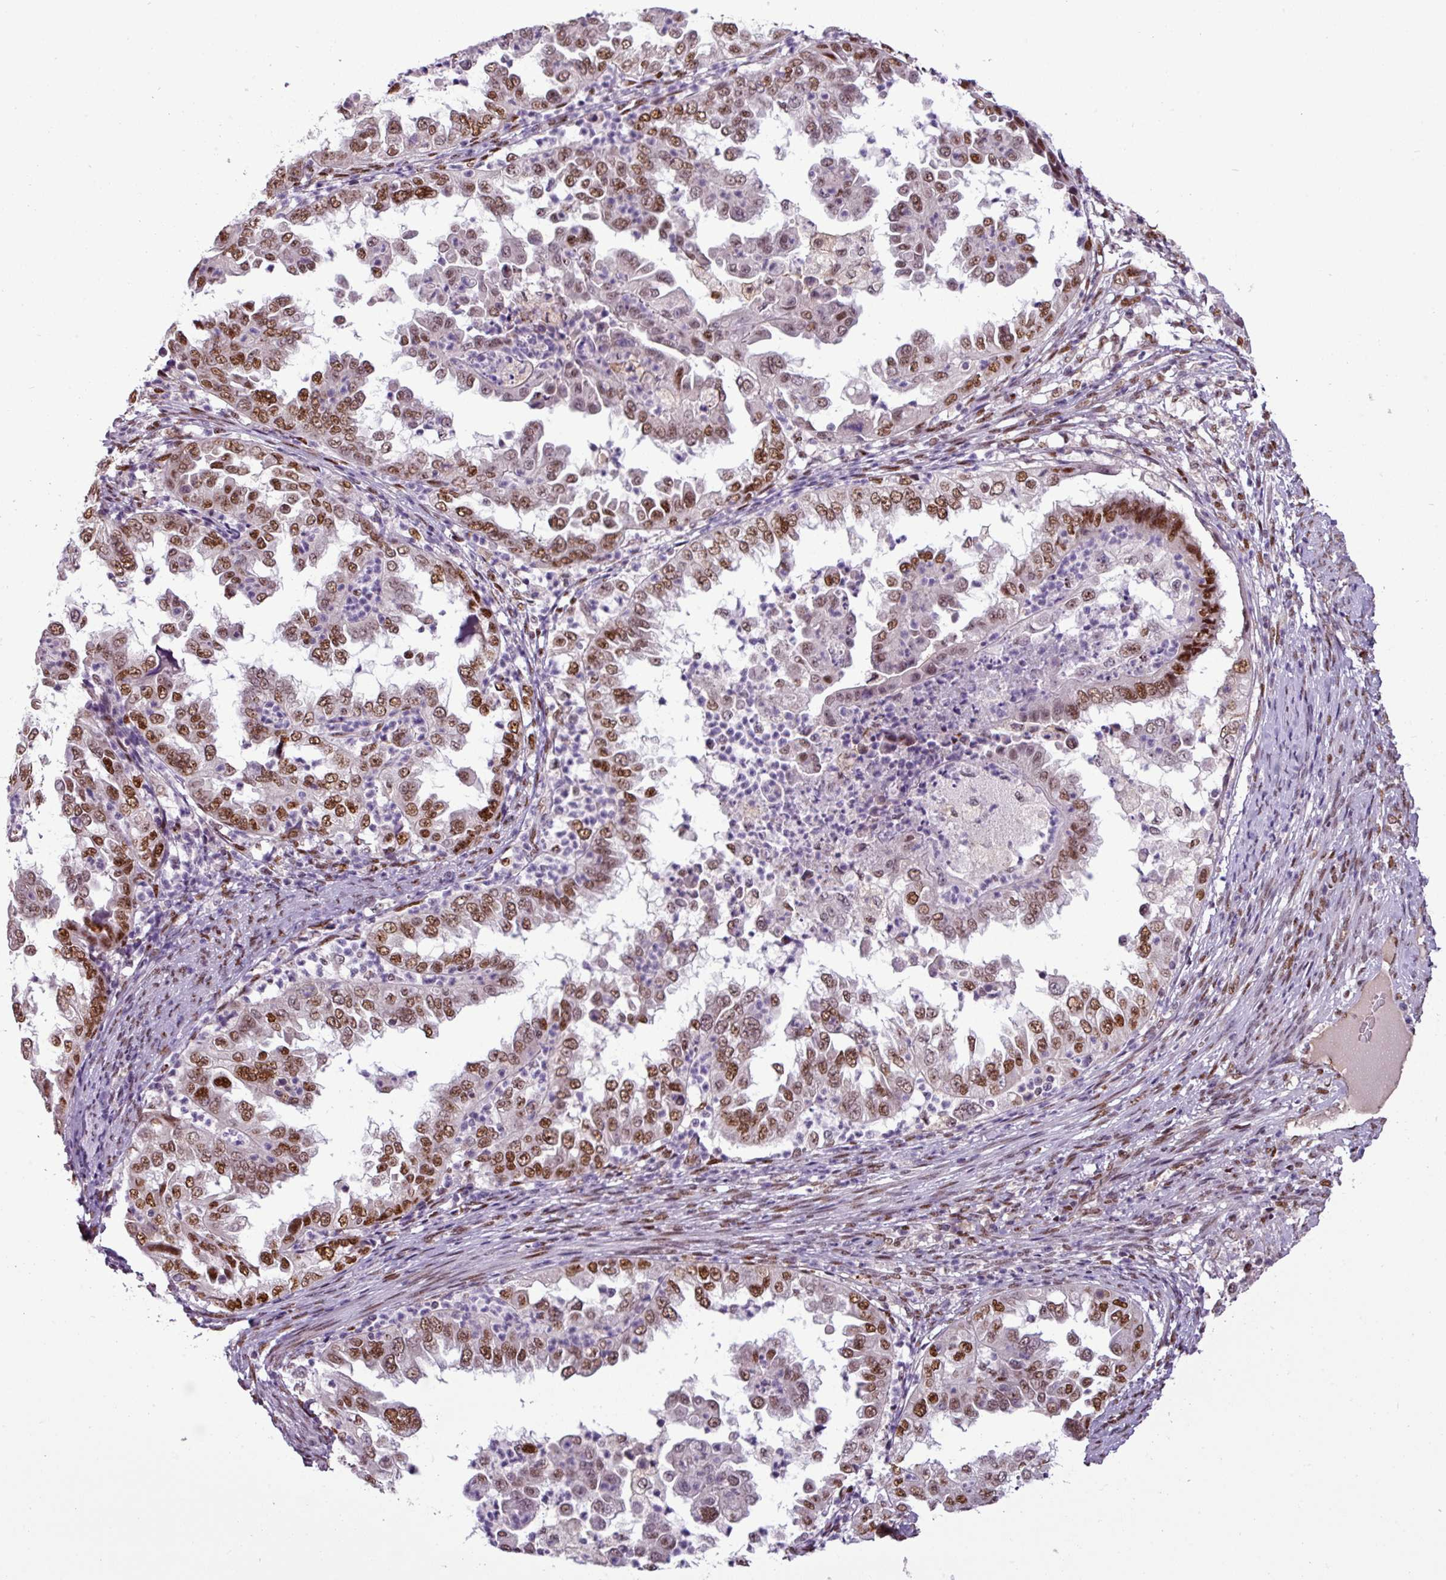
{"staining": {"intensity": "moderate", "quantity": ">75%", "location": "nuclear"}, "tissue": "endometrial cancer", "cell_type": "Tumor cells", "image_type": "cancer", "snomed": [{"axis": "morphology", "description": "Adenocarcinoma, NOS"}, {"axis": "topography", "description": "Endometrium"}], "caption": "Endometrial cancer (adenocarcinoma) stained with DAB (3,3'-diaminobenzidine) IHC shows medium levels of moderate nuclear positivity in about >75% of tumor cells. Using DAB (3,3'-diaminobenzidine) (brown) and hematoxylin (blue) stains, captured at high magnification using brightfield microscopy.", "gene": "IRF2BPL", "patient": {"sex": "female", "age": 85}}